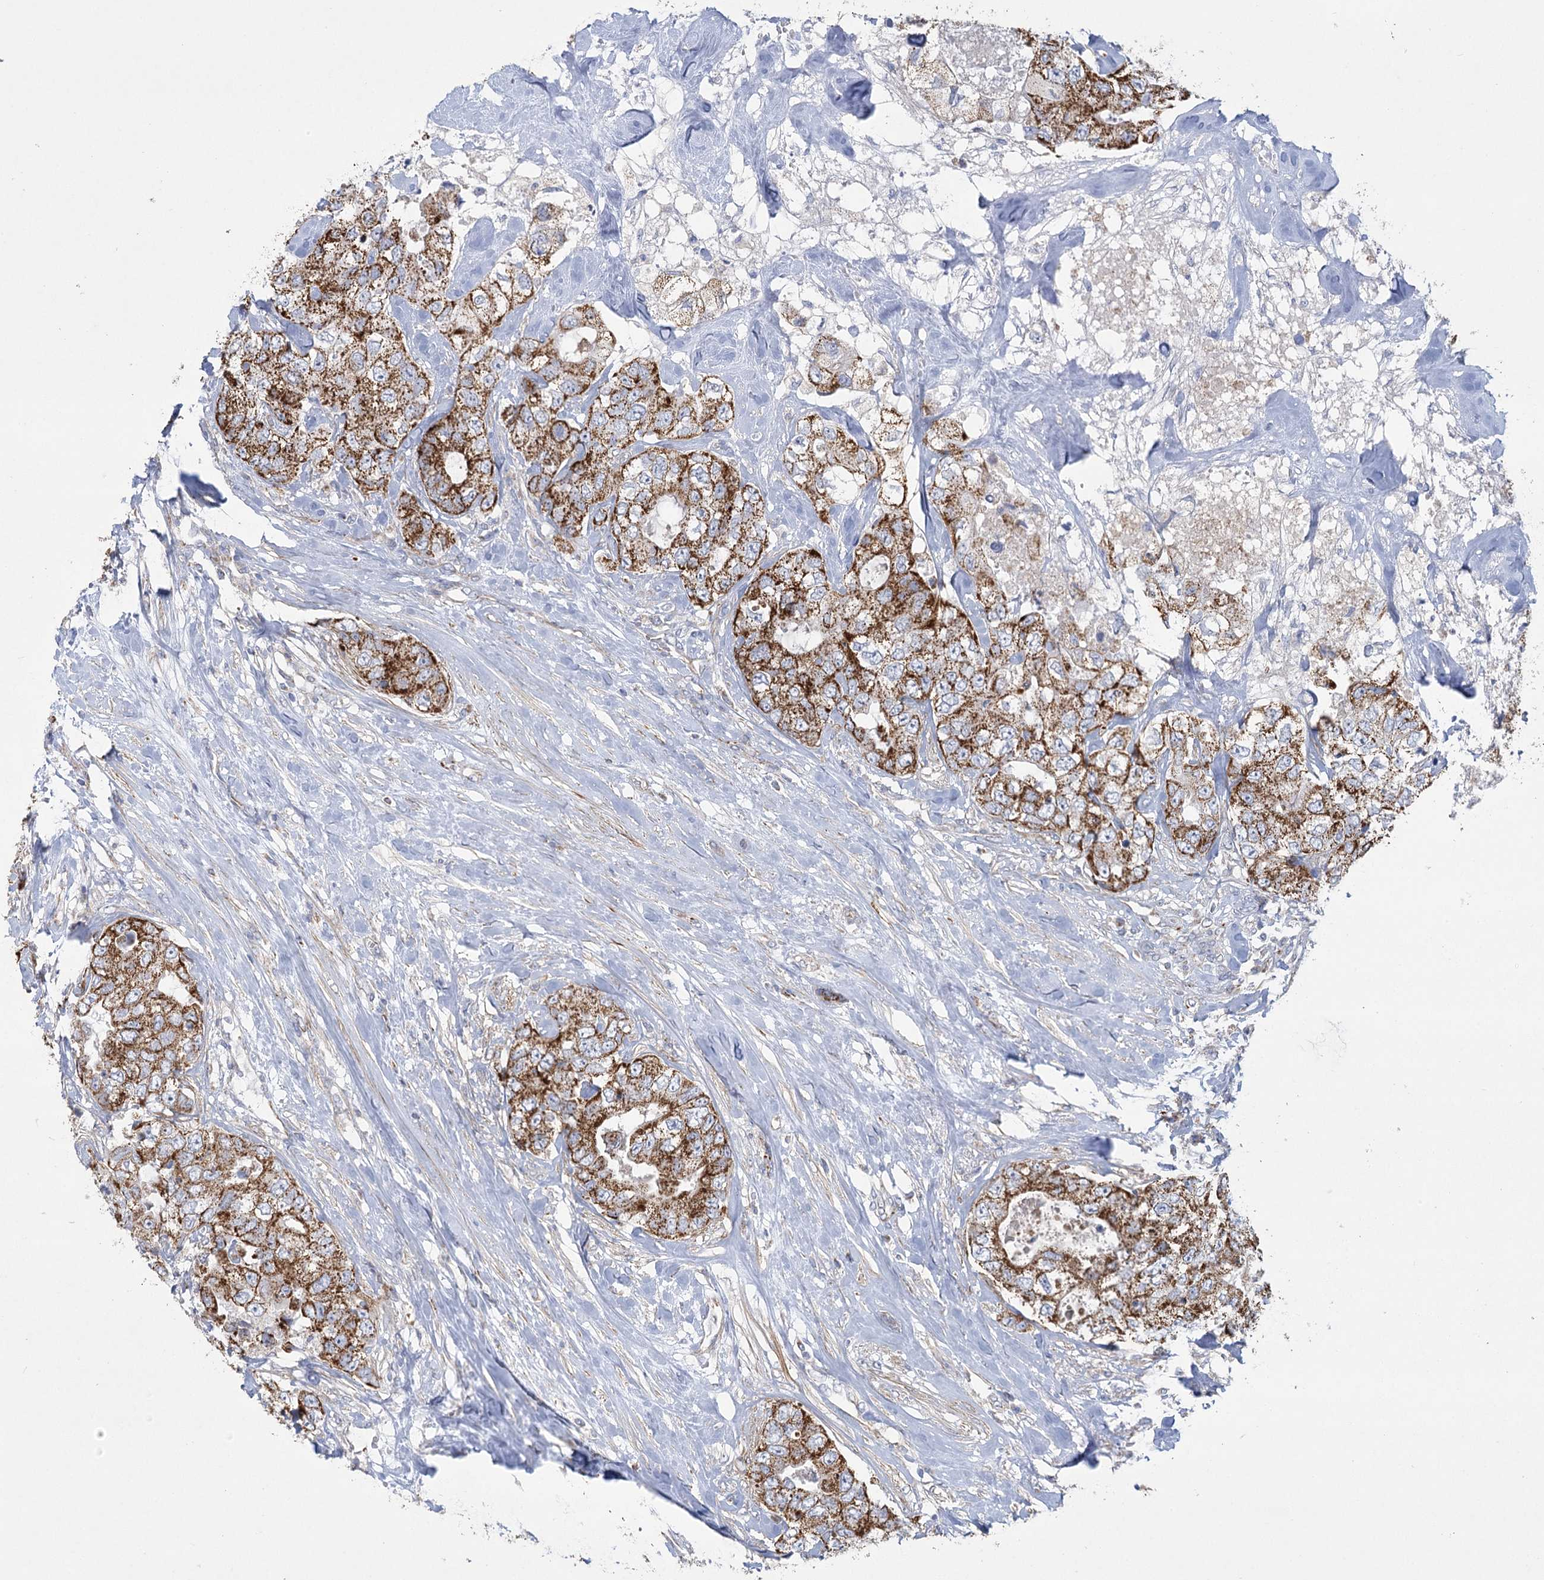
{"staining": {"intensity": "strong", "quantity": ">75%", "location": "cytoplasmic/membranous"}, "tissue": "breast cancer", "cell_type": "Tumor cells", "image_type": "cancer", "snomed": [{"axis": "morphology", "description": "Duct carcinoma"}, {"axis": "topography", "description": "Breast"}], "caption": "A brown stain highlights strong cytoplasmic/membranous positivity of a protein in human breast cancer (intraductal carcinoma) tumor cells.", "gene": "DHTKD1", "patient": {"sex": "female", "age": 62}}